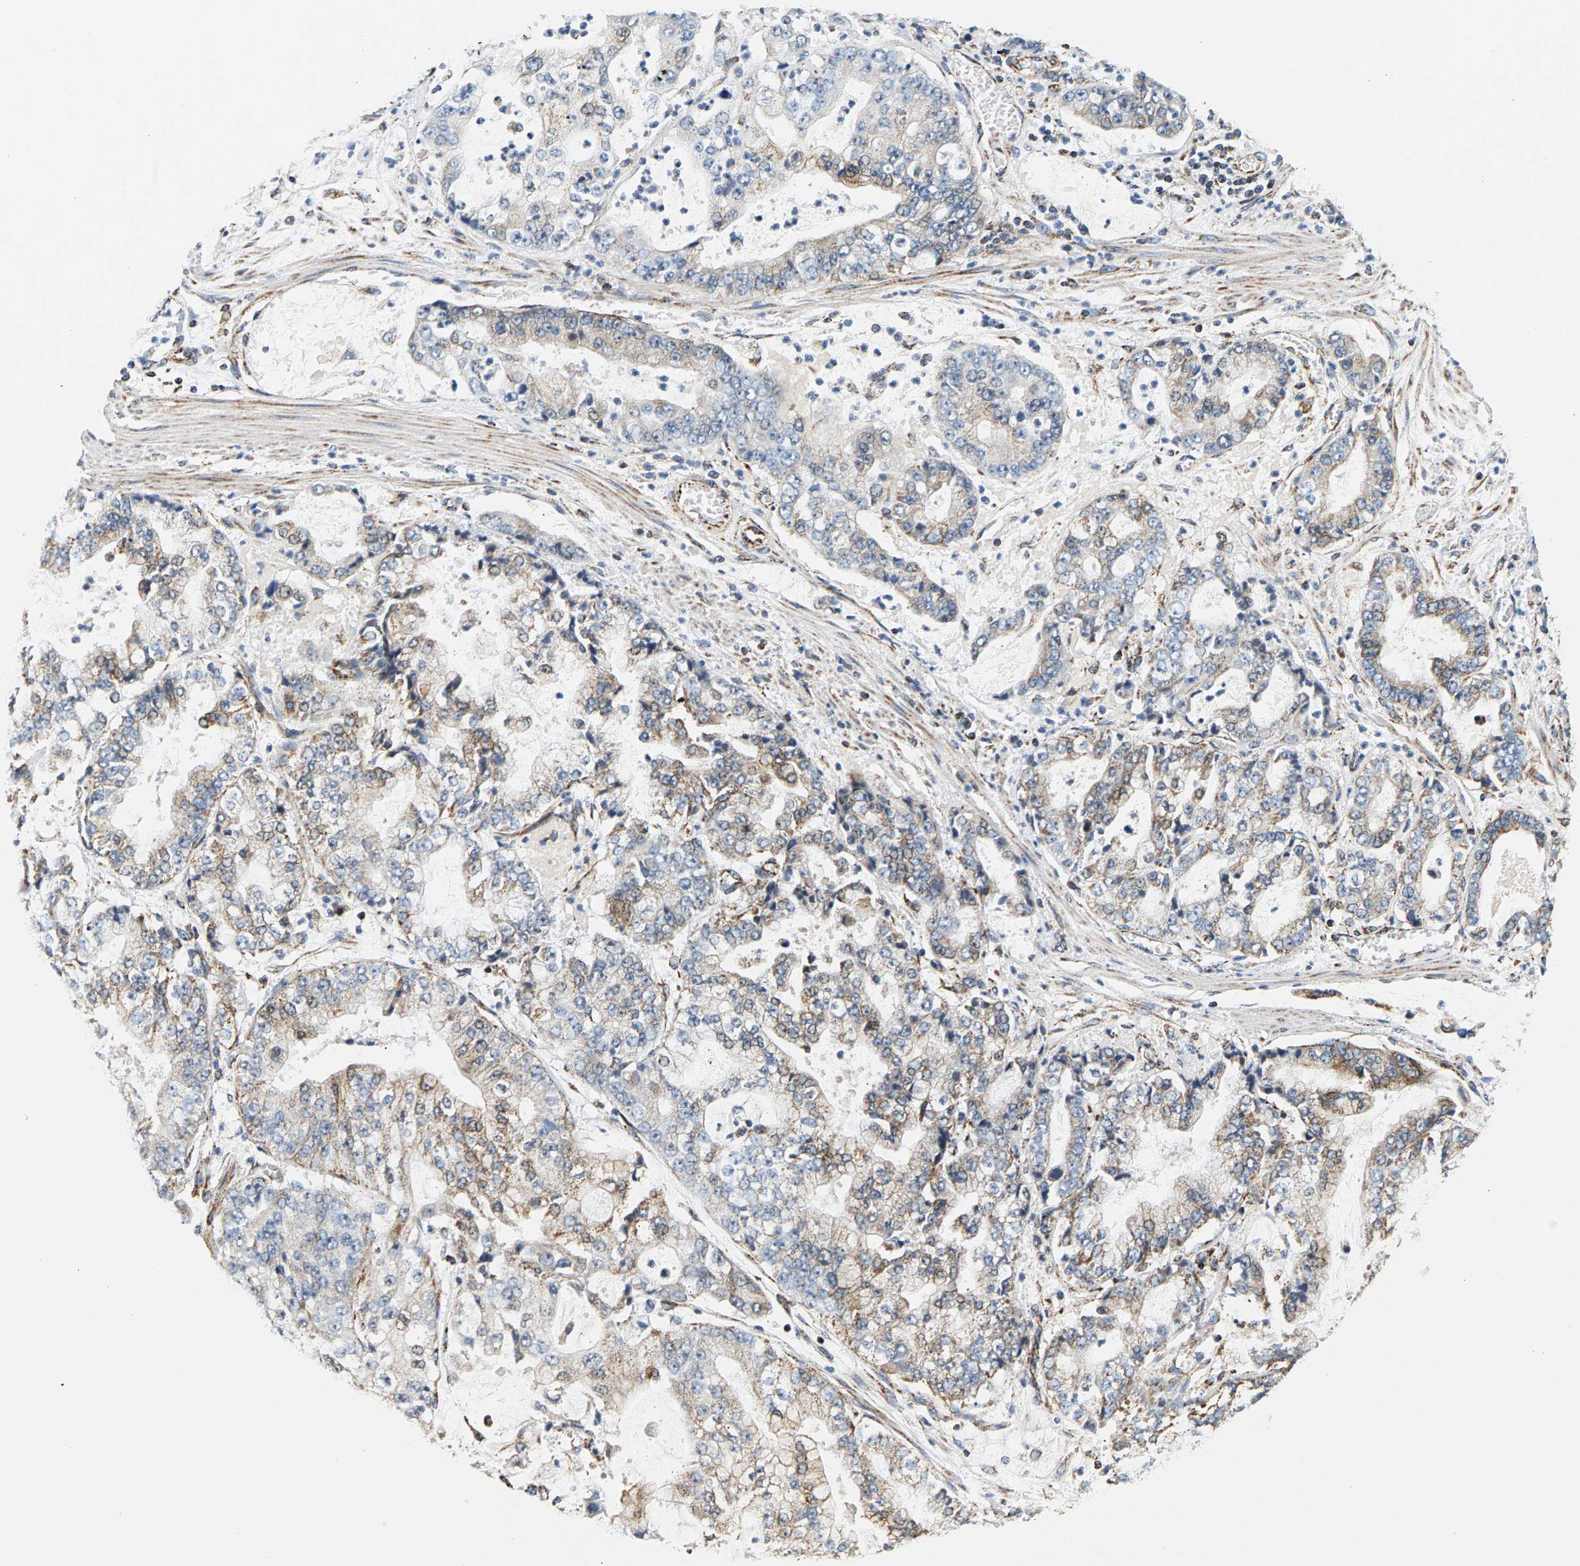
{"staining": {"intensity": "weak", "quantity": ">75%", "location": "cytoplasmic/membranous"}, "tissue": "stomach cancer", "cell_type": "Tumor cells", "image_type": "cancer", "snomed": [{"axis": "morphology", "description": "Adenocarcinoma, NOS"}, {"axis": "topography", "description": "Stomach"}], "caption": "This image displays IHC staining of human adenocarcinoma (stomach), with low weak cytoplasmic/membranous staining in approximately >75% of tumor cells.", "gene": "PDE1A", "patient": {"sex": "male", "age": 76}}